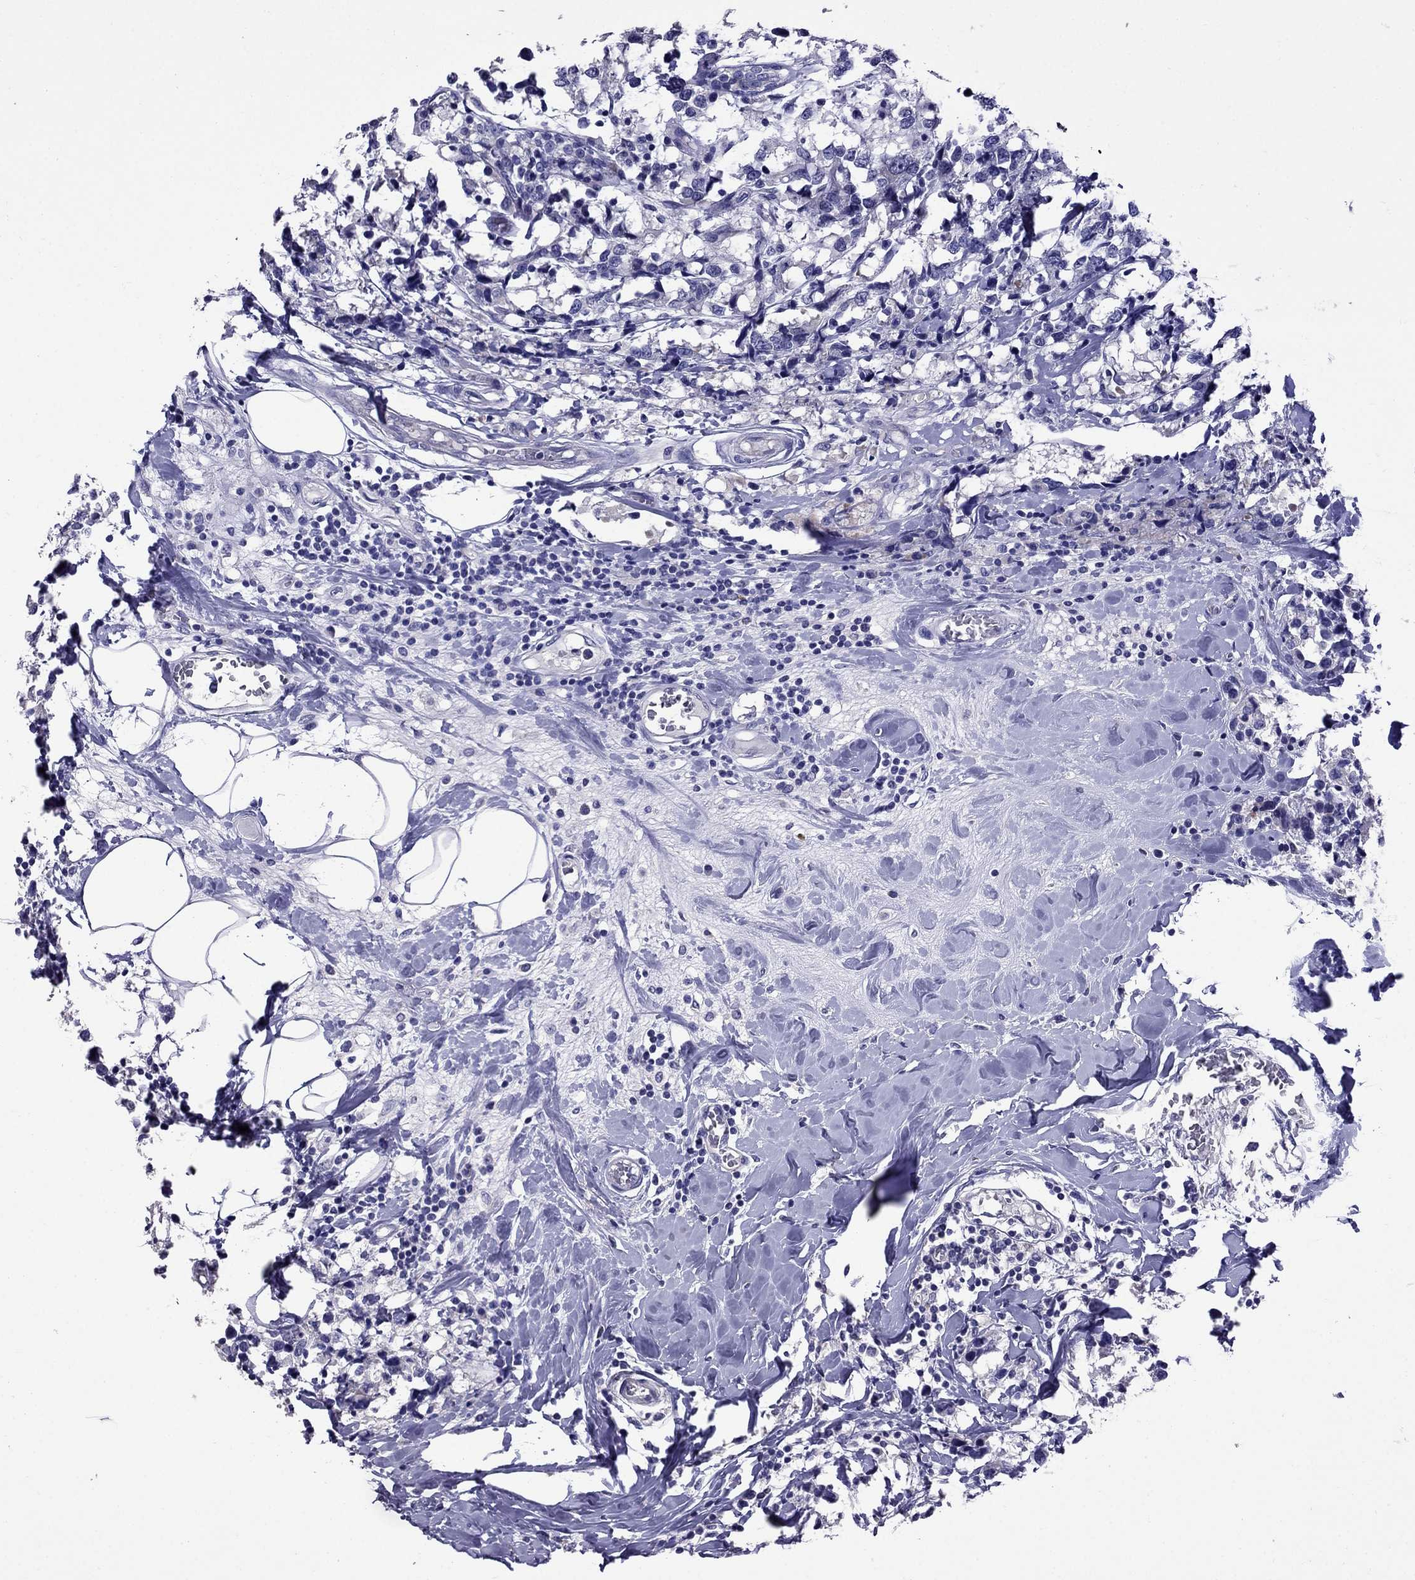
{"staining": {"intensity": "negative", "quantity": "none", "location": "none"}, "tissue": "breast cancer", "cell_type": "Tumor cells", "image_type": "cancer", "snomed": [{"axis": "morphology", "description": "Lobular carcinoma"}, {"axis": "topography", "description": "Breast"}], "caption": "An immunohistochemistry (IHC) photomicrograph of breast lobular carcinoma is shown. There is no staining in tumor cells of breast lobular carcinoma.", "gene": "OXCT2", "patient": {"sex": "female", "age": 59}}